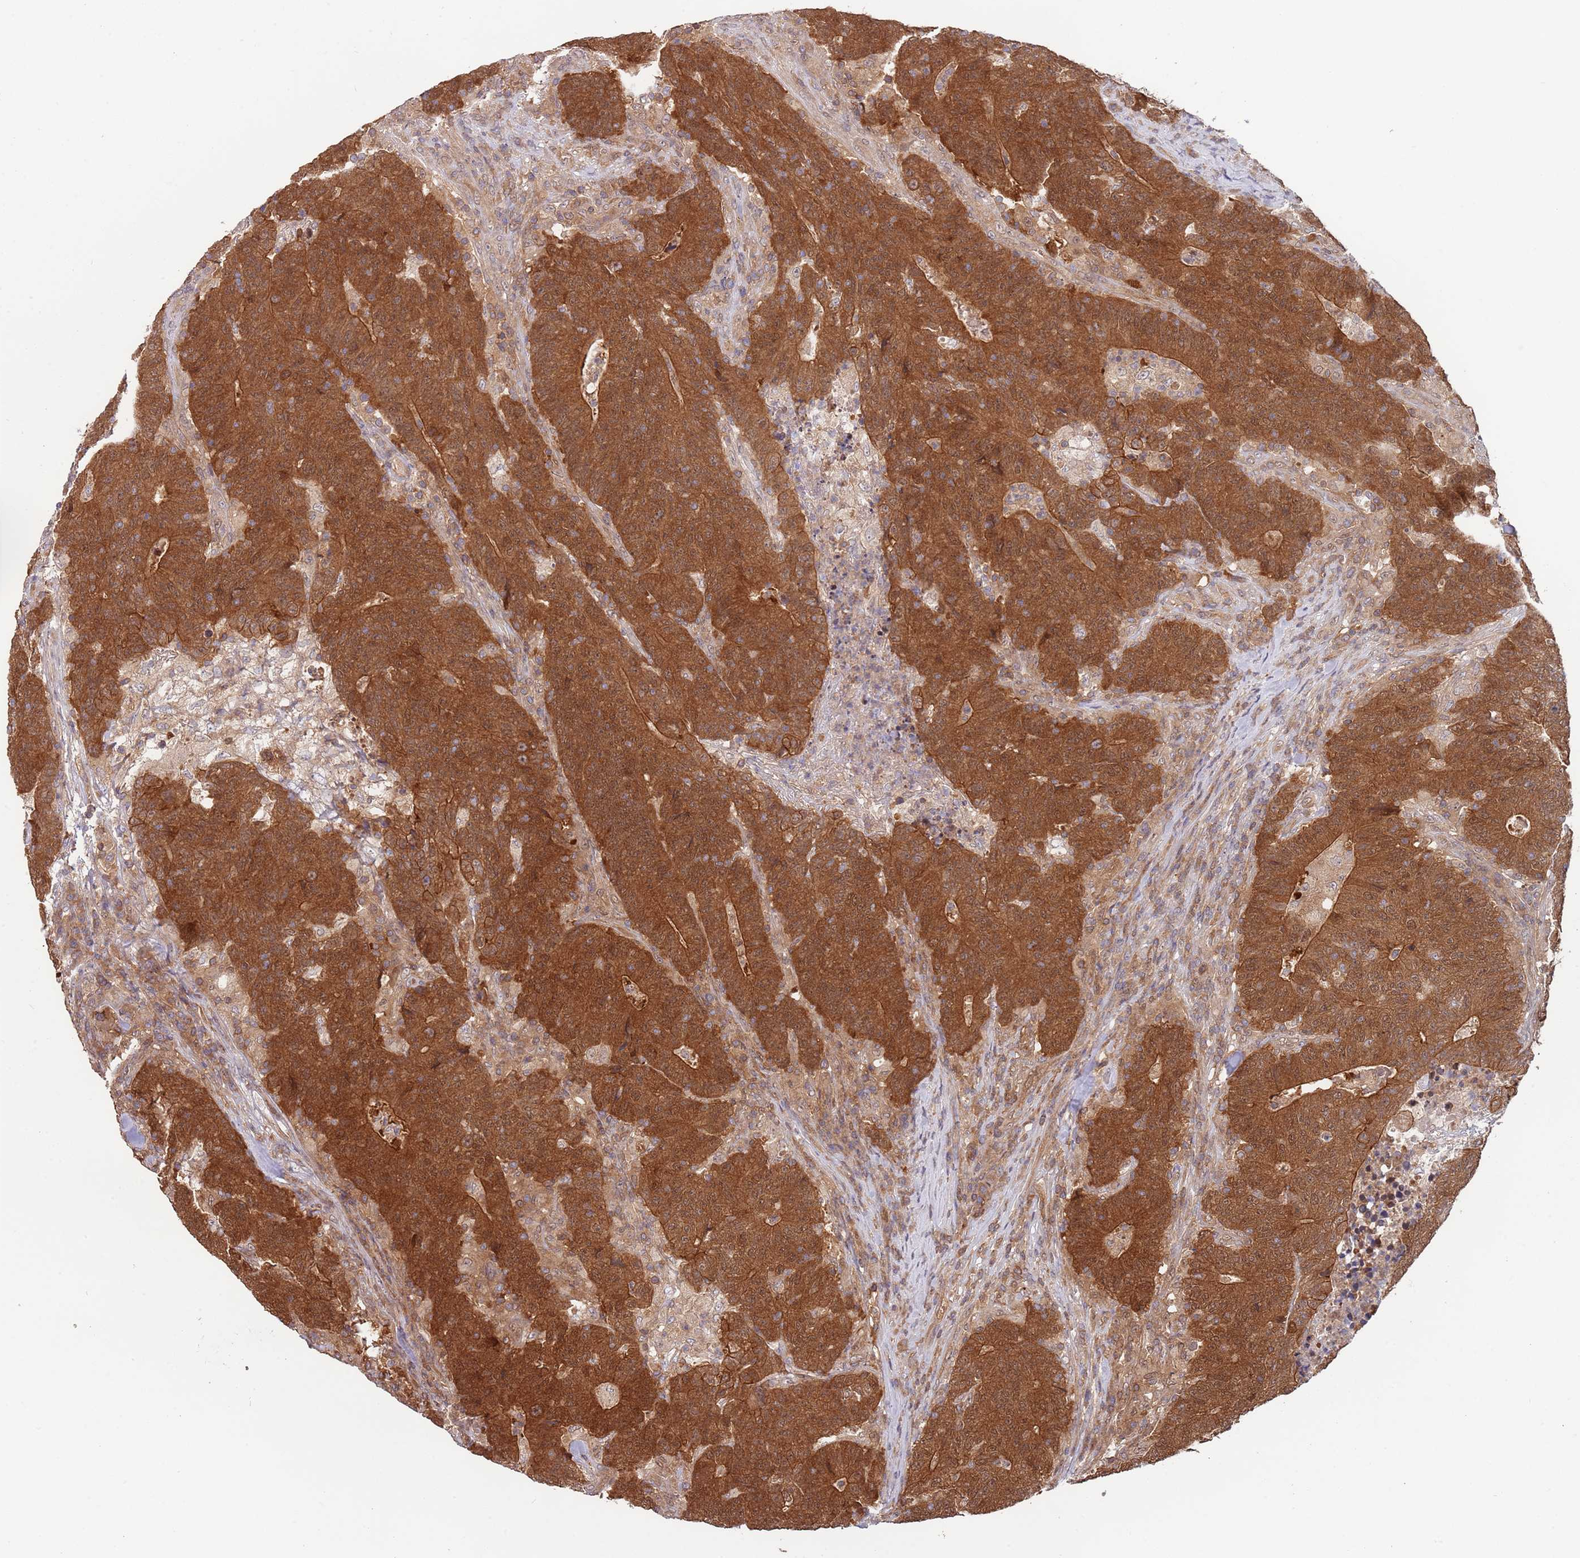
{"staining": {"intensity": "strong", "quantity": ">75%", "location": "cytoplasmic/membranous,nuclear"}, "tissue": "colorectal cancer", "cell_type": "Tumor cells", "image_type": "cancer", "snomed": [{"axis": "morphology", "description": "Adenocarcinoma, NOS"}, {"axis": "topography", "description": "Colon"}], "caption": "Protein staining of adenocarcinoma (colorectal) tissue reveals strong cytoplasmic/membranous and nuclear staining in about >75% of tumor cells.", "gene": "GSDMD", "patient": {"sex": "female", "age": 75}}